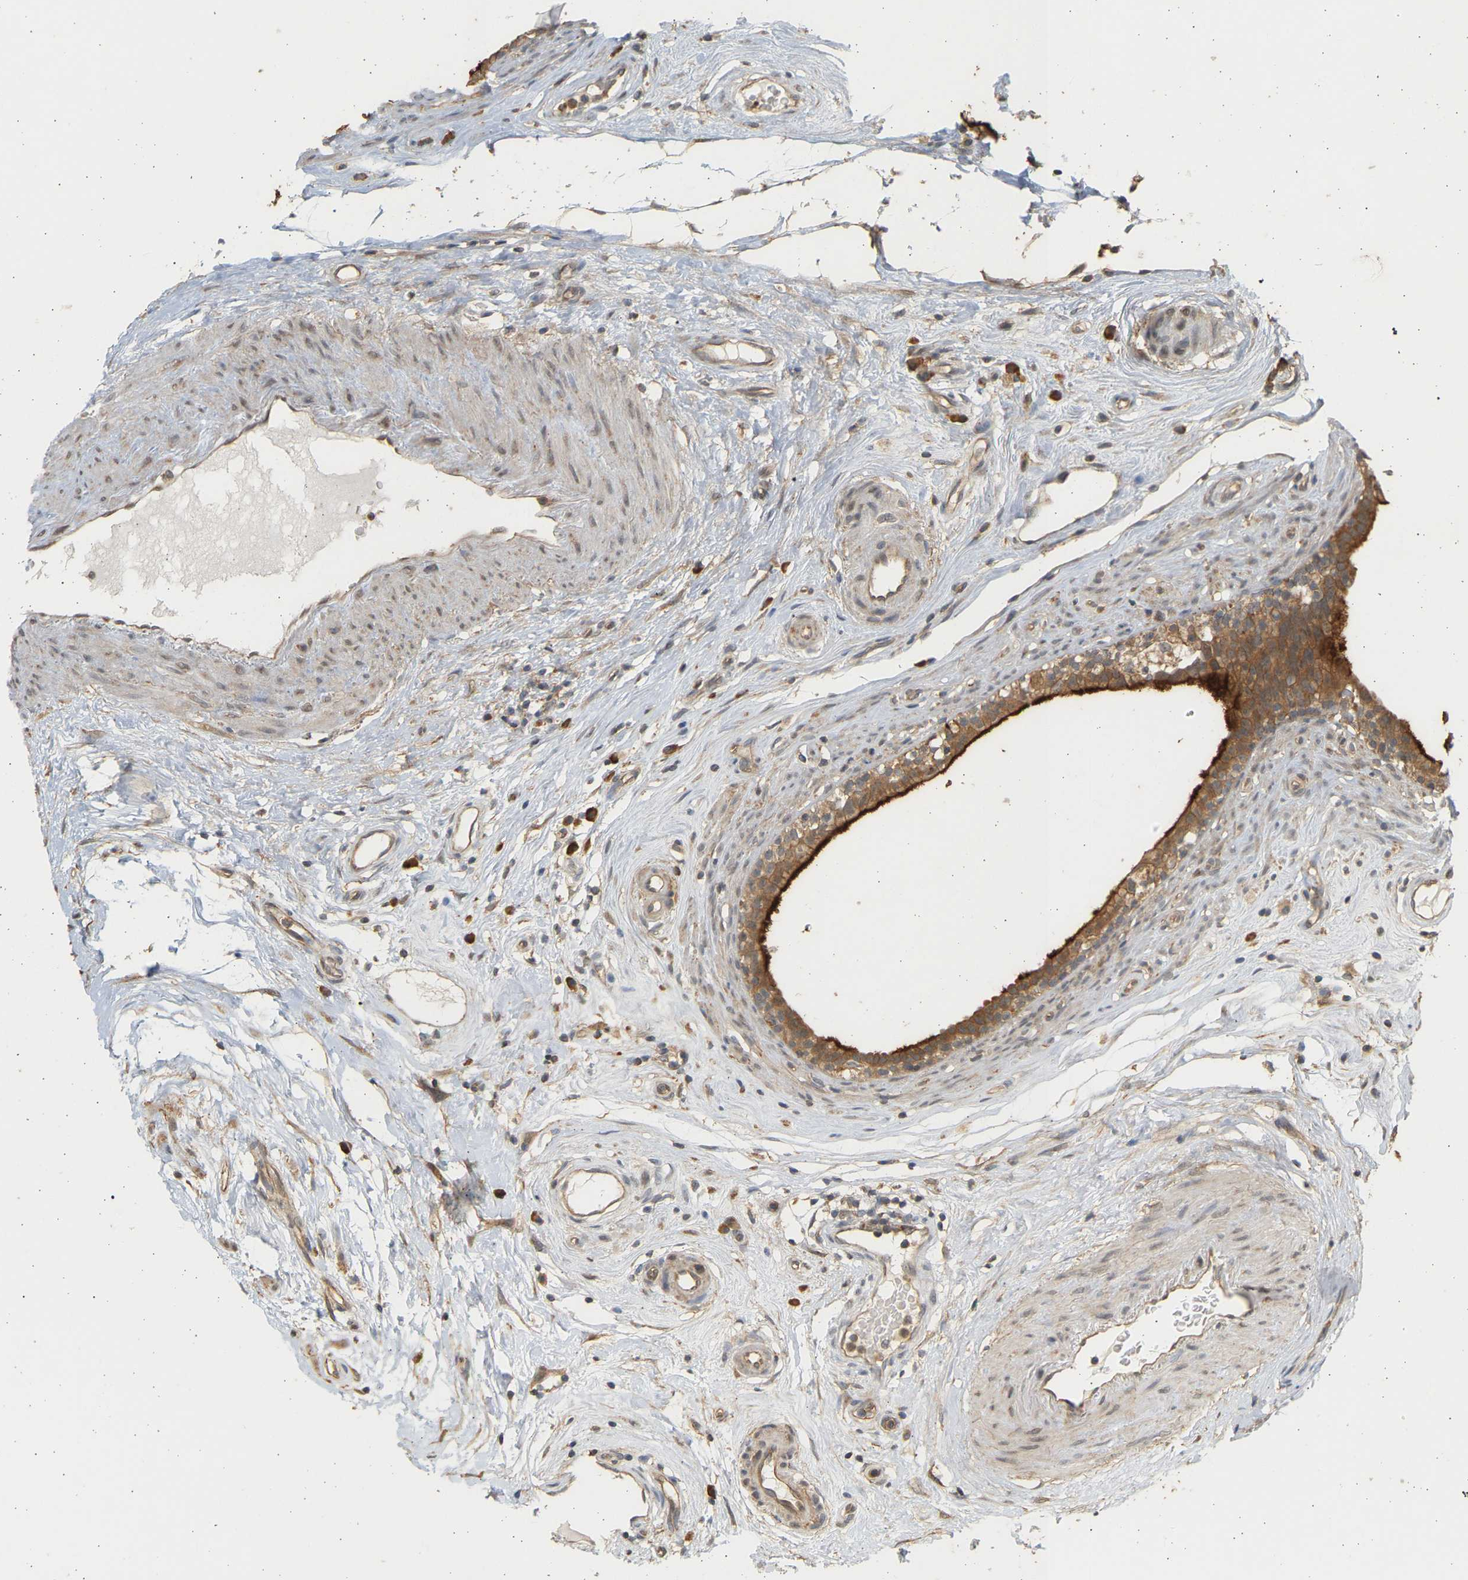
{"staining": {"intensity": "strong", "quantity": ">75%", "location": "cytoplasmic/membranous"}, "tissue": "epididymis", "cell_type": "Glandular cells", "image_type": "normal", "snomed": [{"axis": "morphology", "description": "Normal tissue, NOS"}, {"axis": "morphology", "description": "Inflammation, NOS"}, {"axis": "topography", "description": "Epididymis"}], "caption": "IHC photomicrograph of unremarkable epididymis stained for a protein (brown), which demonstrates high levels of strong cytoplasmic/membranous staining in about >75% of glandular cells.", "gene": "B4GALT6", "patient": {"sex": "male", "age": 84}}